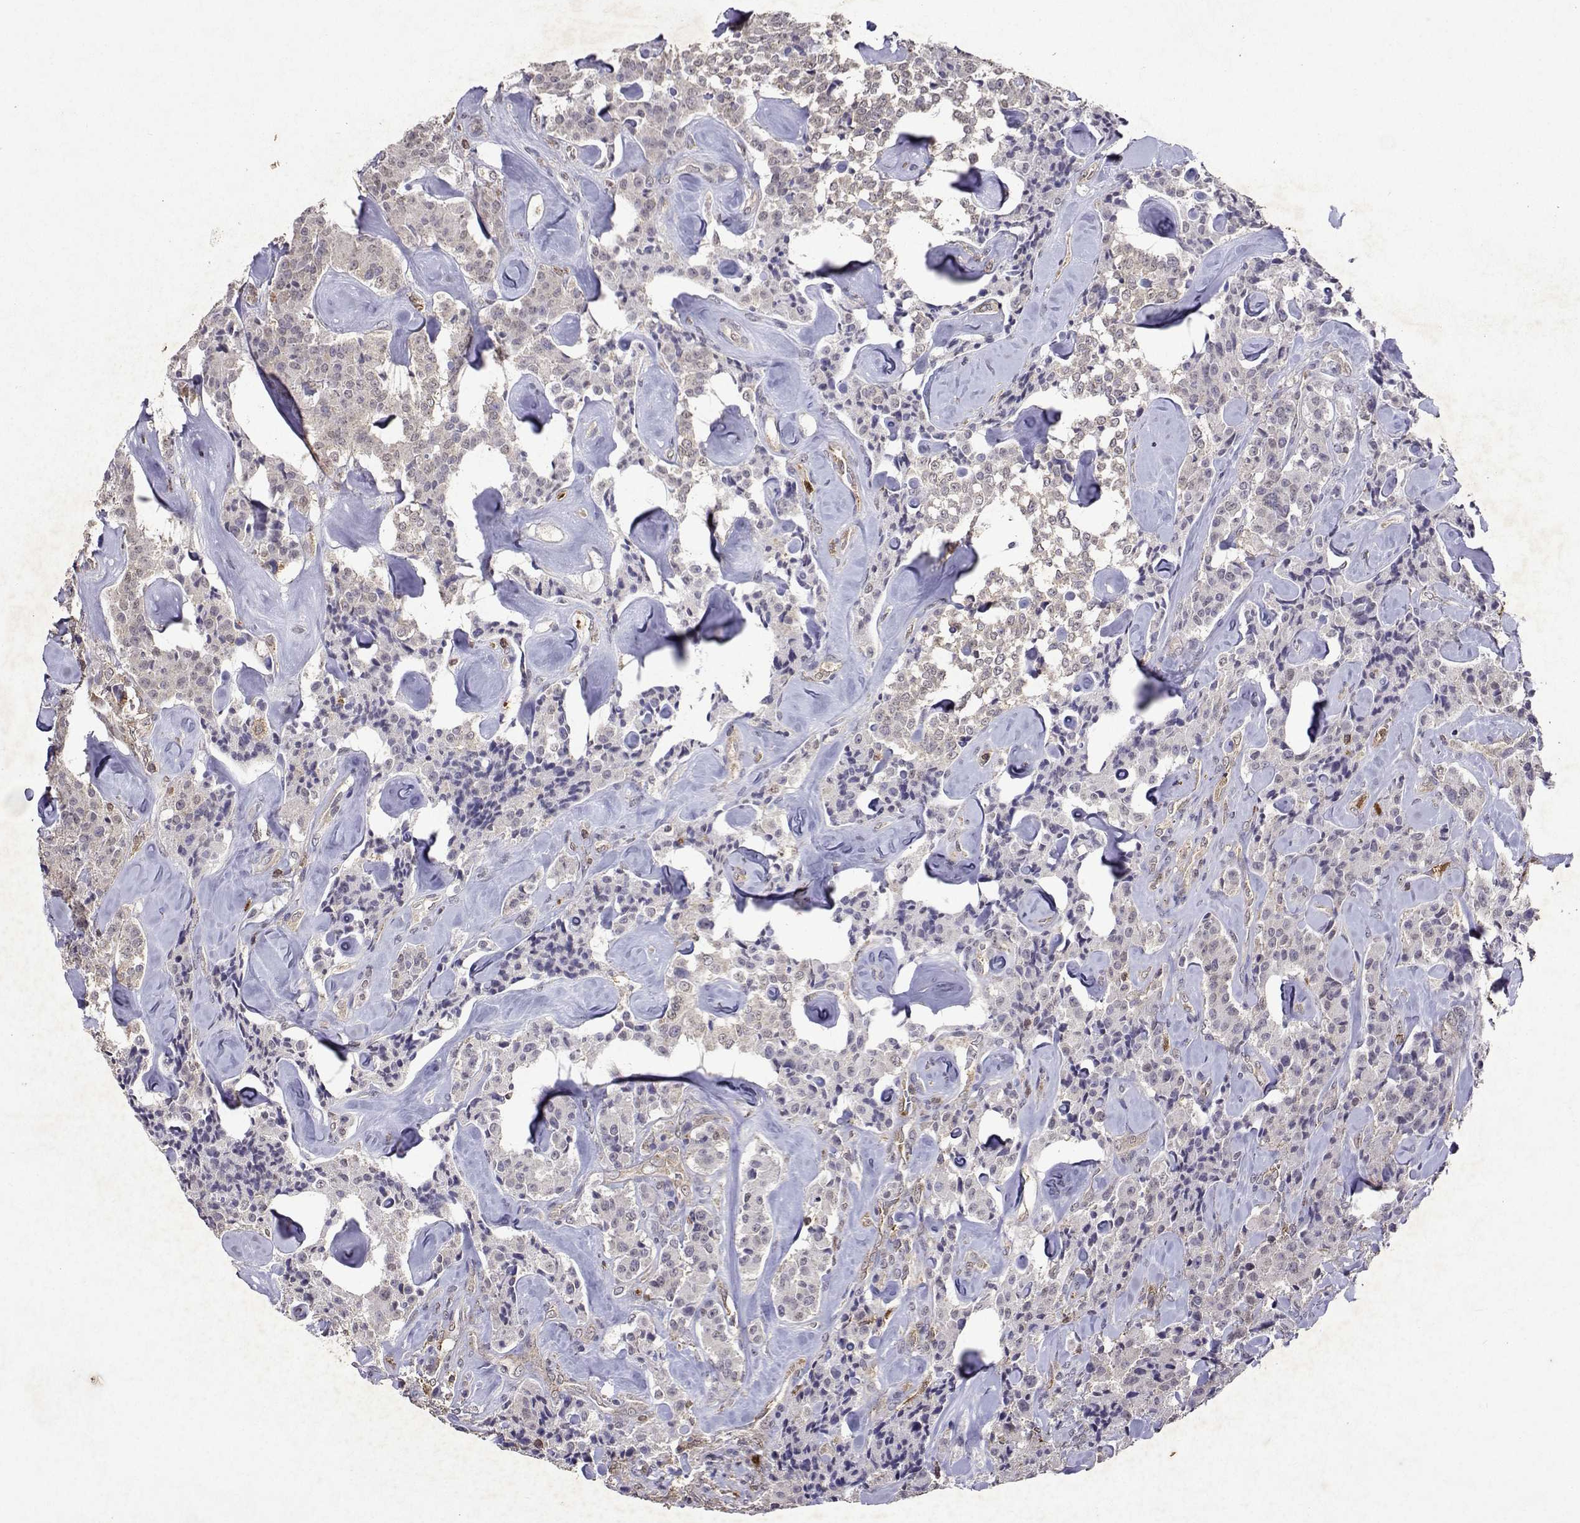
{"staining": {"intensity": "negative", "quantity": "none", "location": "none"}, "tissue": "carcinoid", "cell_type": "Tumor cells", "image_type": "cancer", "snomed": [{"axis": "morphology", "description": "Carcinoid, malignant, NOS"}, {"axis": "topography", "description": "Pancreas"}], "caption": "A photomicrograph of human malignant carcinoid is negative for staining in tumor cells. (DAB immunohistochemistry, high magnification).", "gene": "APAF1", "patient": {"sex": "male", "age": 41}}